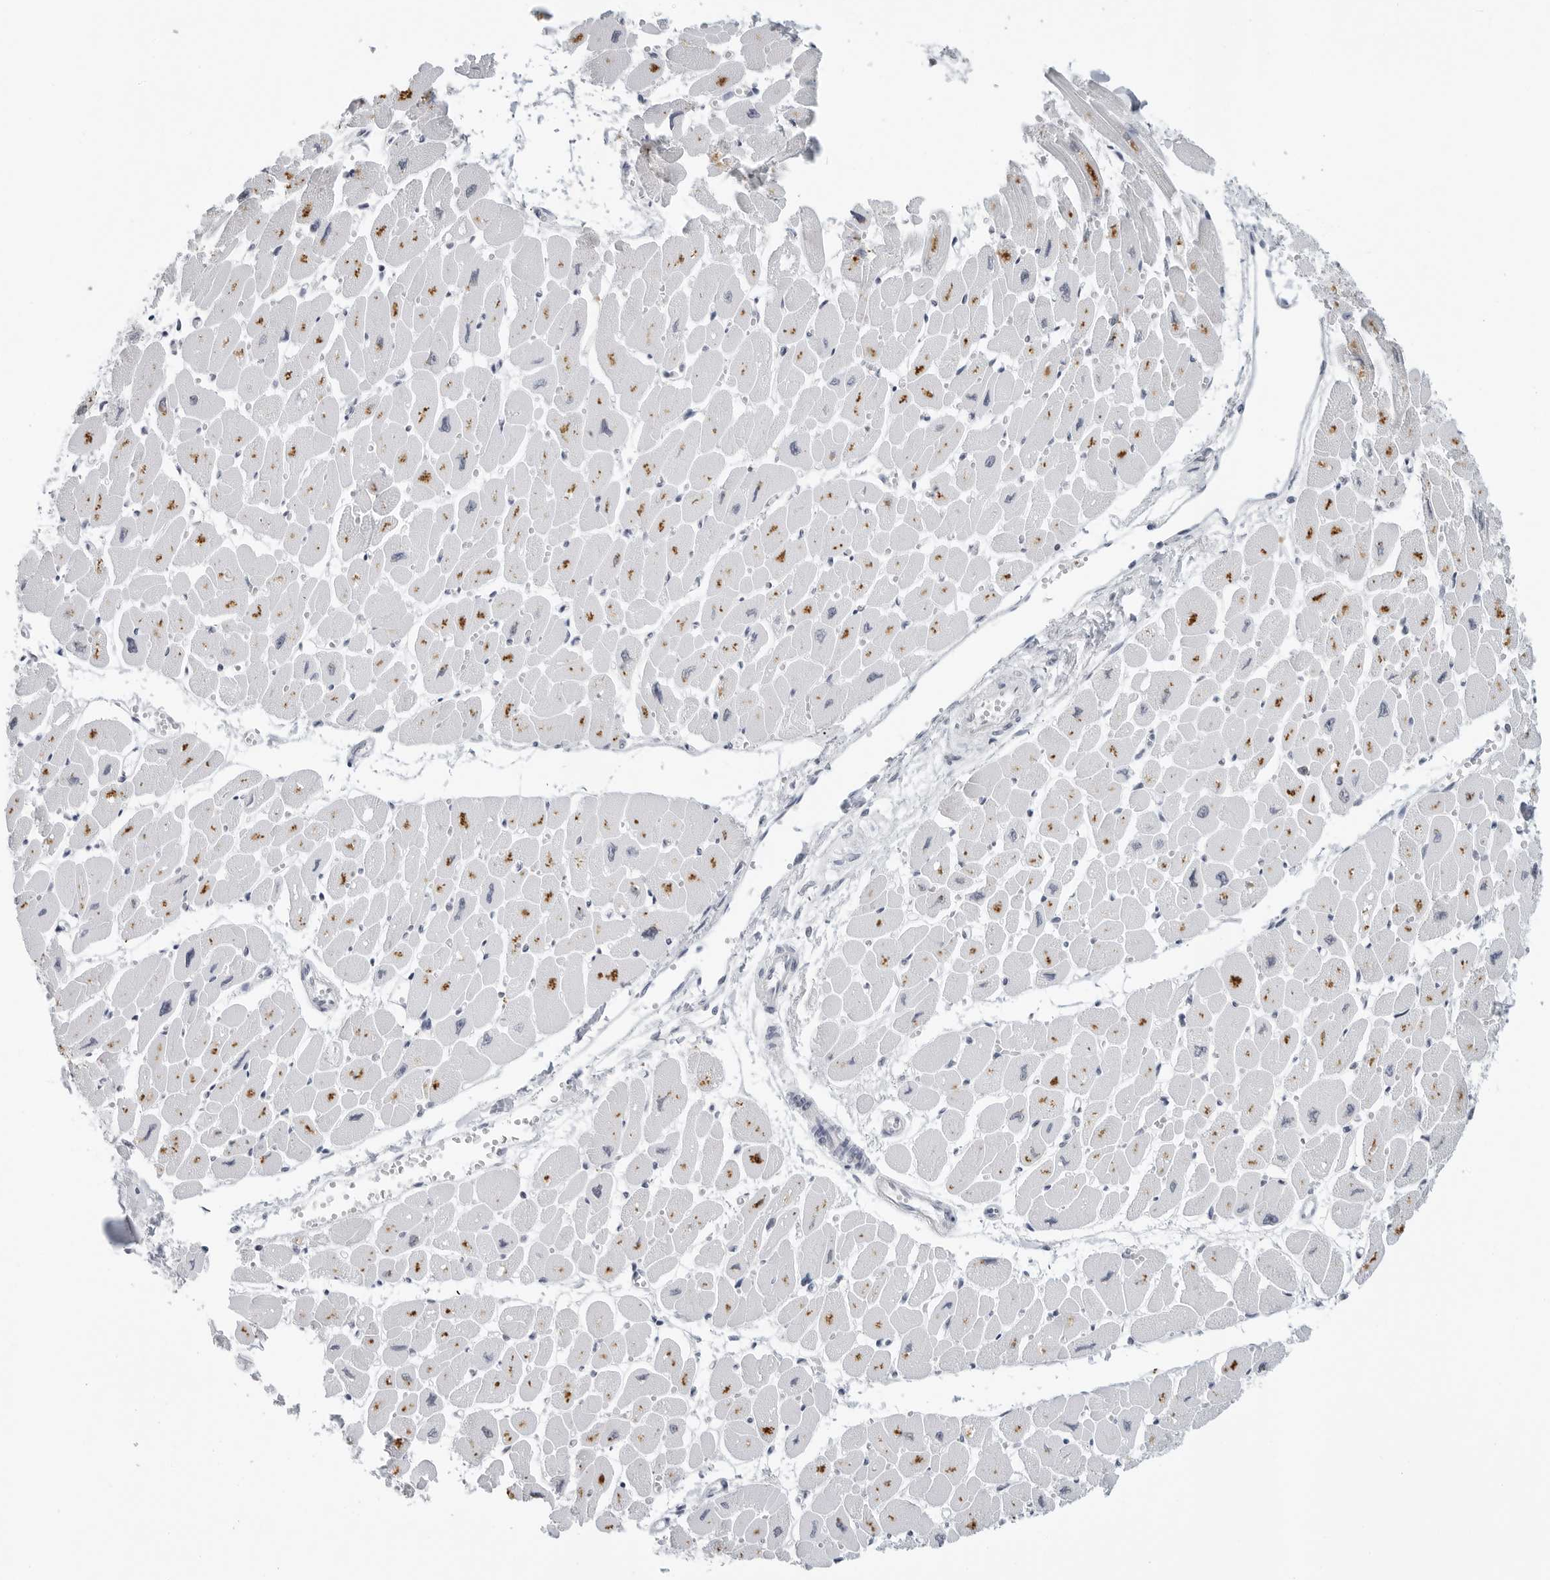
{"staining": {"intensity": "moderate", "quantity": "<25%", "location": "cytoplasmic/membranous"}, "tissue": "heart muscle", "cell_type": "Cardiomyocytes", "image_type": "normal", "snomed": [{"axis": "morphology", "description": "Normal tissue, NOS"}, {"axis": "topography", "description": "Heart"}], "caption": "This histopathology image displays immunohistochemistry (IHC) staining of unremarkable human heart muscle, with low moderate cytoplasmic/membranous staining in about <25% of cardiomyocytes.", "gene": "WRAP53", "patient": {"sex": "female", "age": 54}}